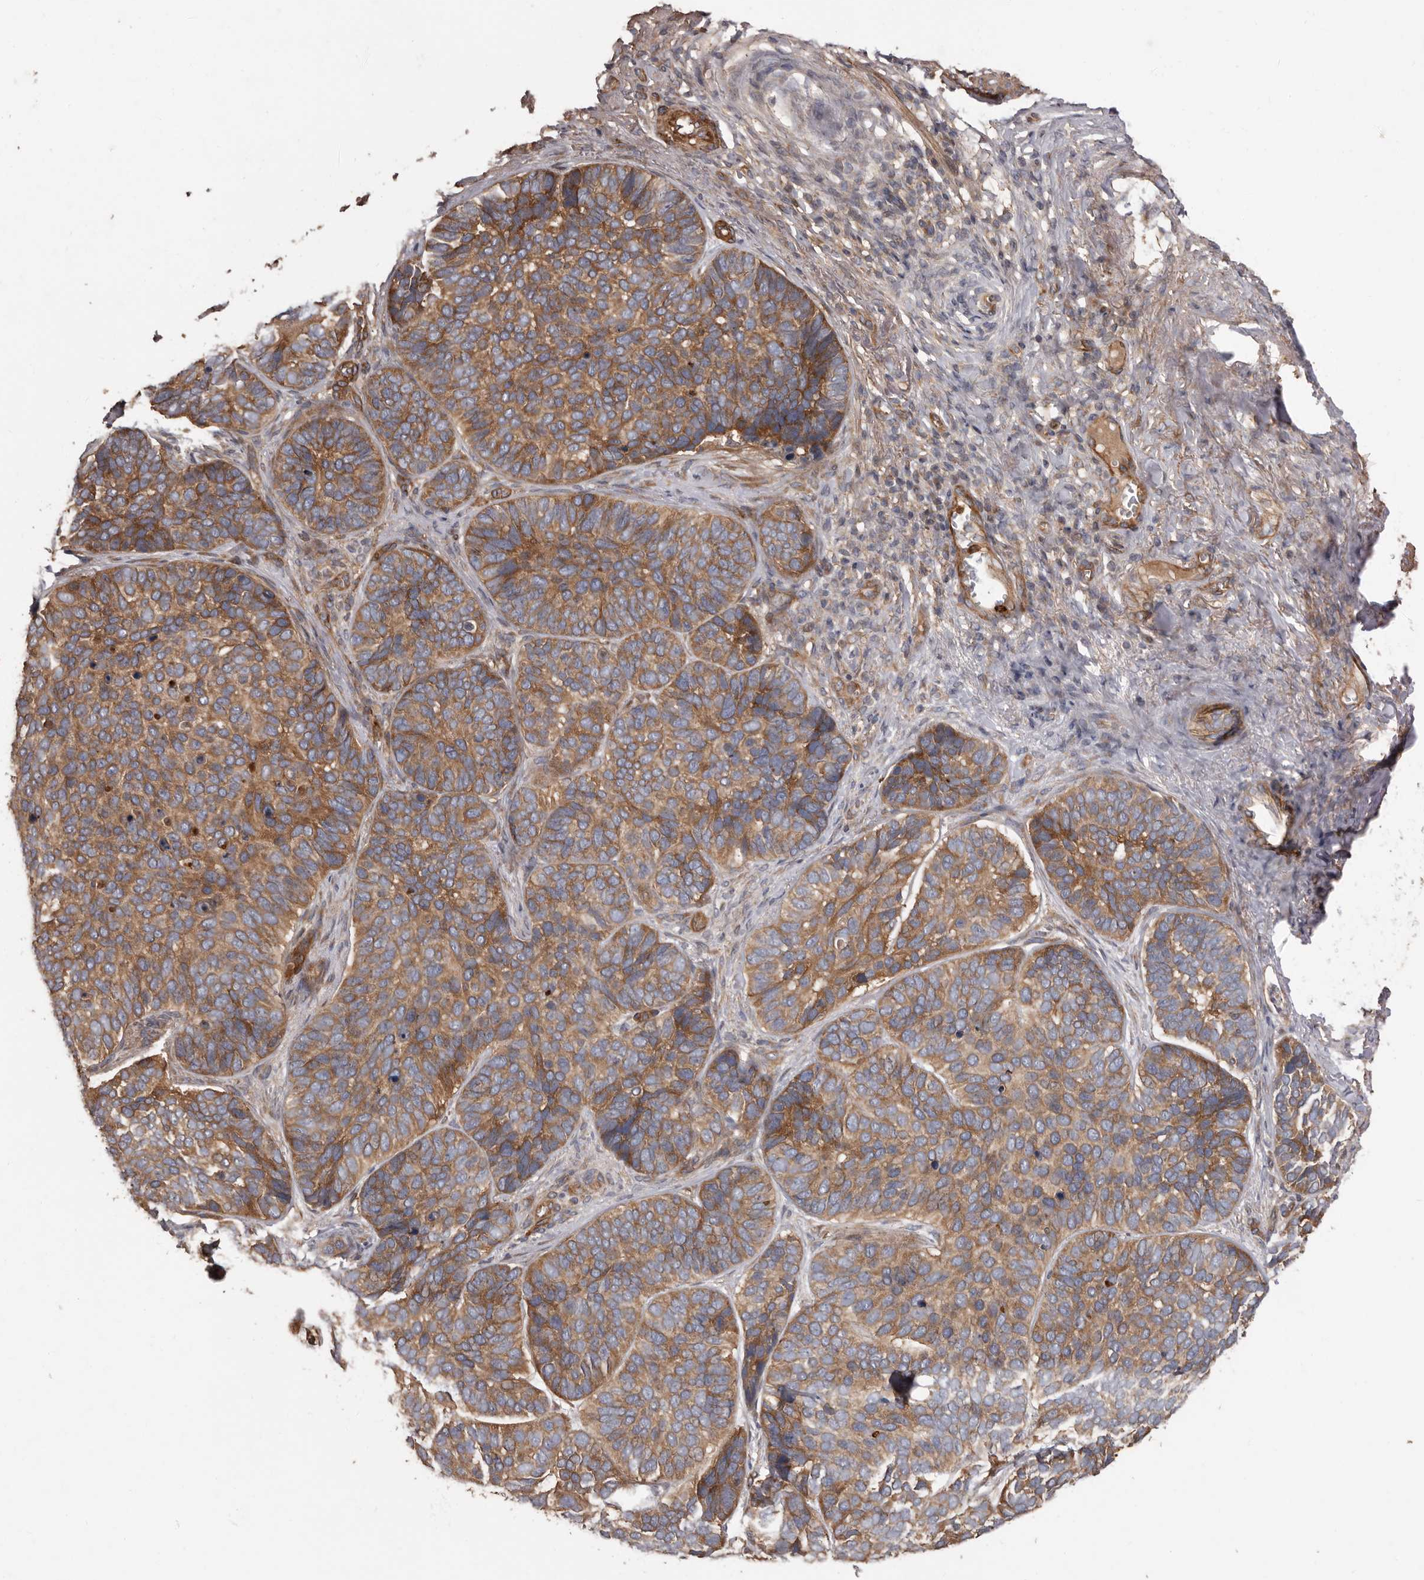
{"staining": {"intensity": "moderate", "quantity": ">75%", "location": "cytoplasmic/membranous"}, "tissue": "skin cancer", "cell_type": "Tumor cells", "image_type": "cancer", "snomed": [{"axis": "morphology", "description": "Basal cell carcinoma"}, {"axis": "topography", "description": "Skin"}], "caption": "Immunohistochemistry (IHC) (DAB (3,3'-diaminobenzidine)) staining of skin basal cell carcinoma exhibits moderate cytoplasmic/membranous protein positivity in about >75% of tumor cells.", "gene": "ARHGEF5", "patient": {"sex": "male", "age": 62}}